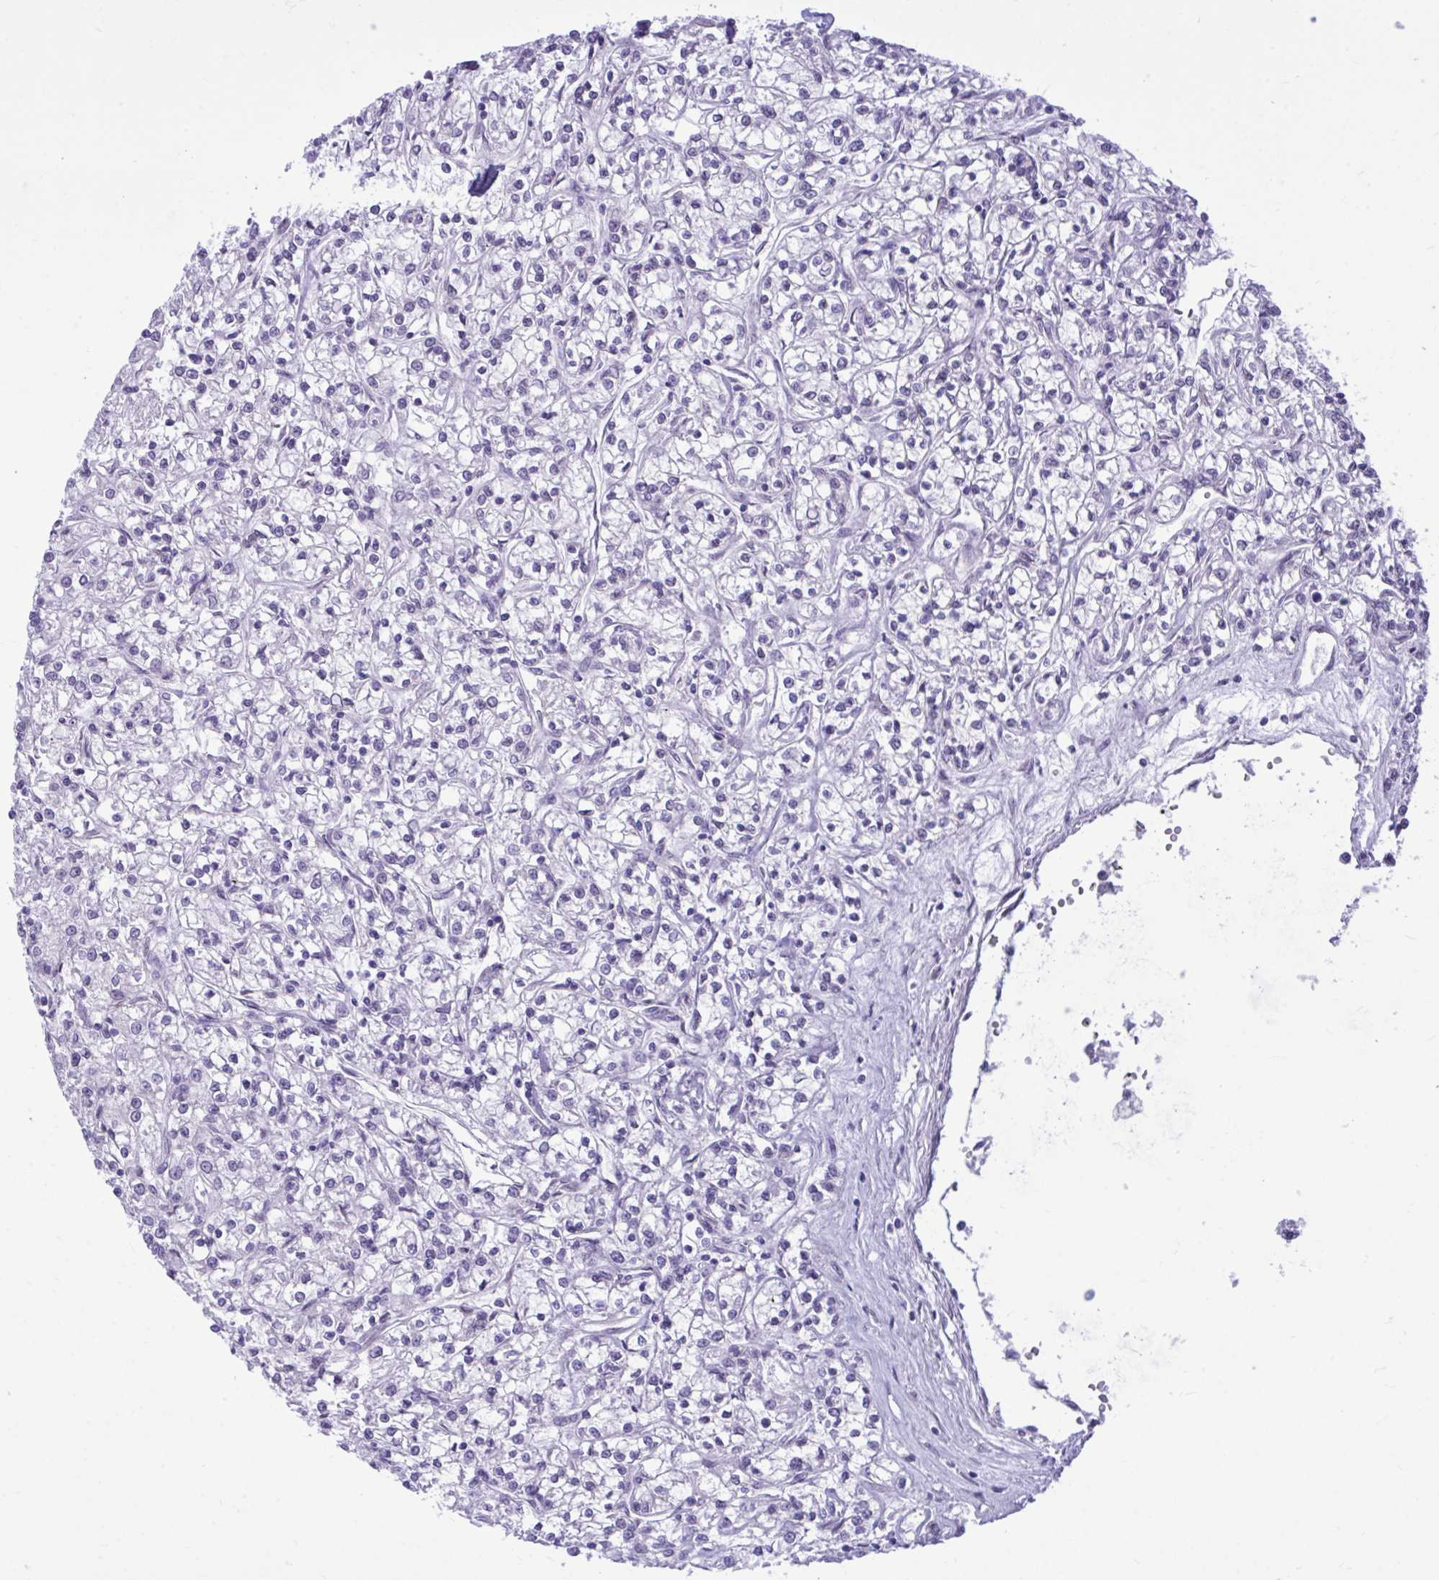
{"staining": {"intensity": "negative", "quantity": "none", "location": "none"}, "tissue": "renal cancer", "cell_type": "Tumor cells", "image_type": "cancer", "snomed": [{"axis": "morphology", "description": "Adenocarcinoma, NOS"}, {"axis": "topography", "description": "Kidney"}], "caption": "The immunohistochemistry (IHC) histopathology image has no significant positivity in tumor cells of adenocarcinoma (renal) tissue.", "gene": "CEACAM18", "patient": {"sex": "female", "age": 59}}